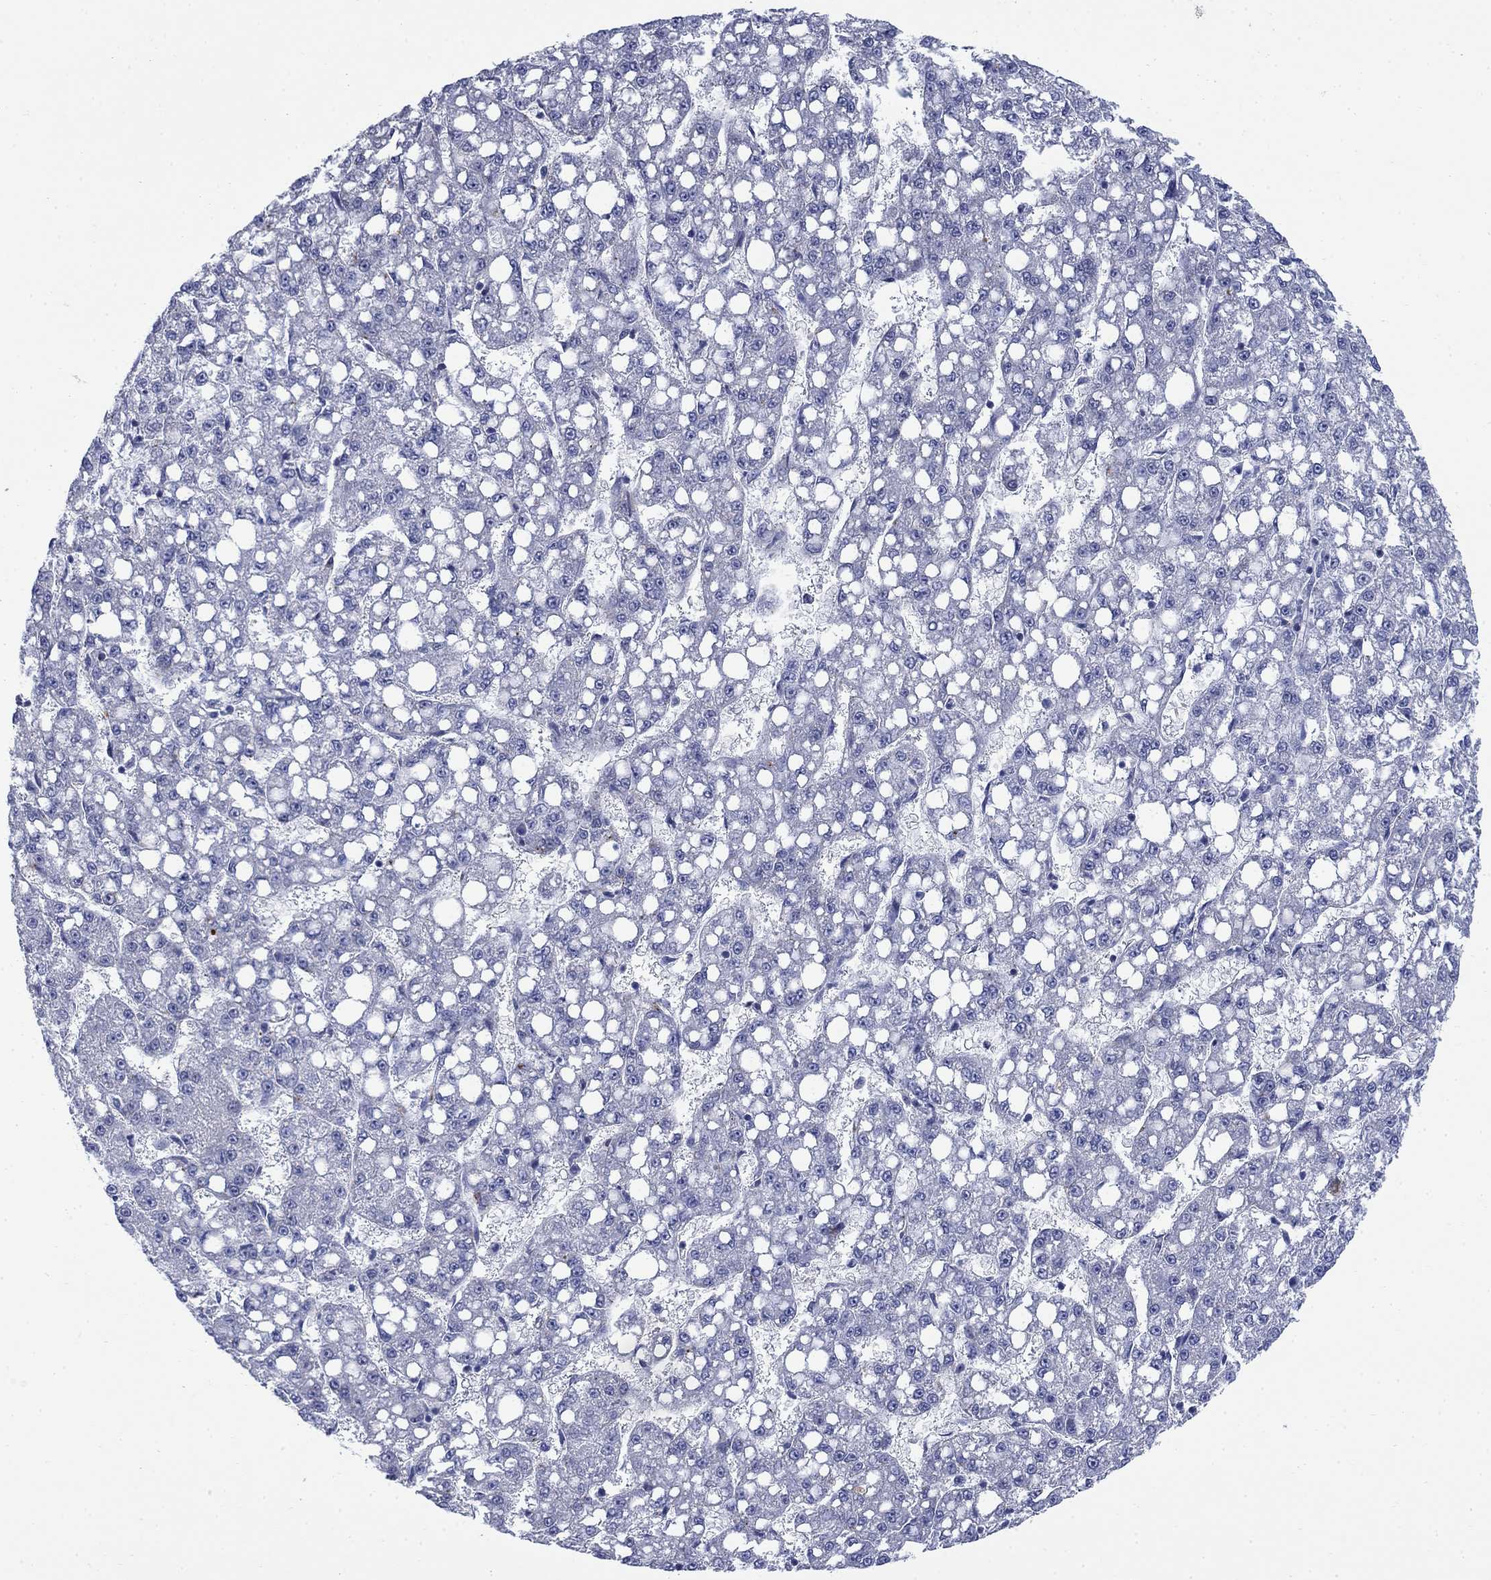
{"staining": {"intensity": "weak", "quantity": "<25%", "location": "cytoplasmic/membranous"}, "tissue": "liver cancer", "cell_type": "Tumor cells", "image_type": "cancer", "snomed": [{"axis": "morphology", "description": "Carcinoma, Hepatocellular, NOS"}, {"axis": "topography", "description": "Liver"}], "caption": "There is no significant positivity in tumor cells of liver cancer. (Stains: DAB IHC with hematoxylin counter stain, Microscopy: brightfield microscopy at high magnification).", "gene": "IGF2BP3", "patient": {"sex": "female", "age": 65}}